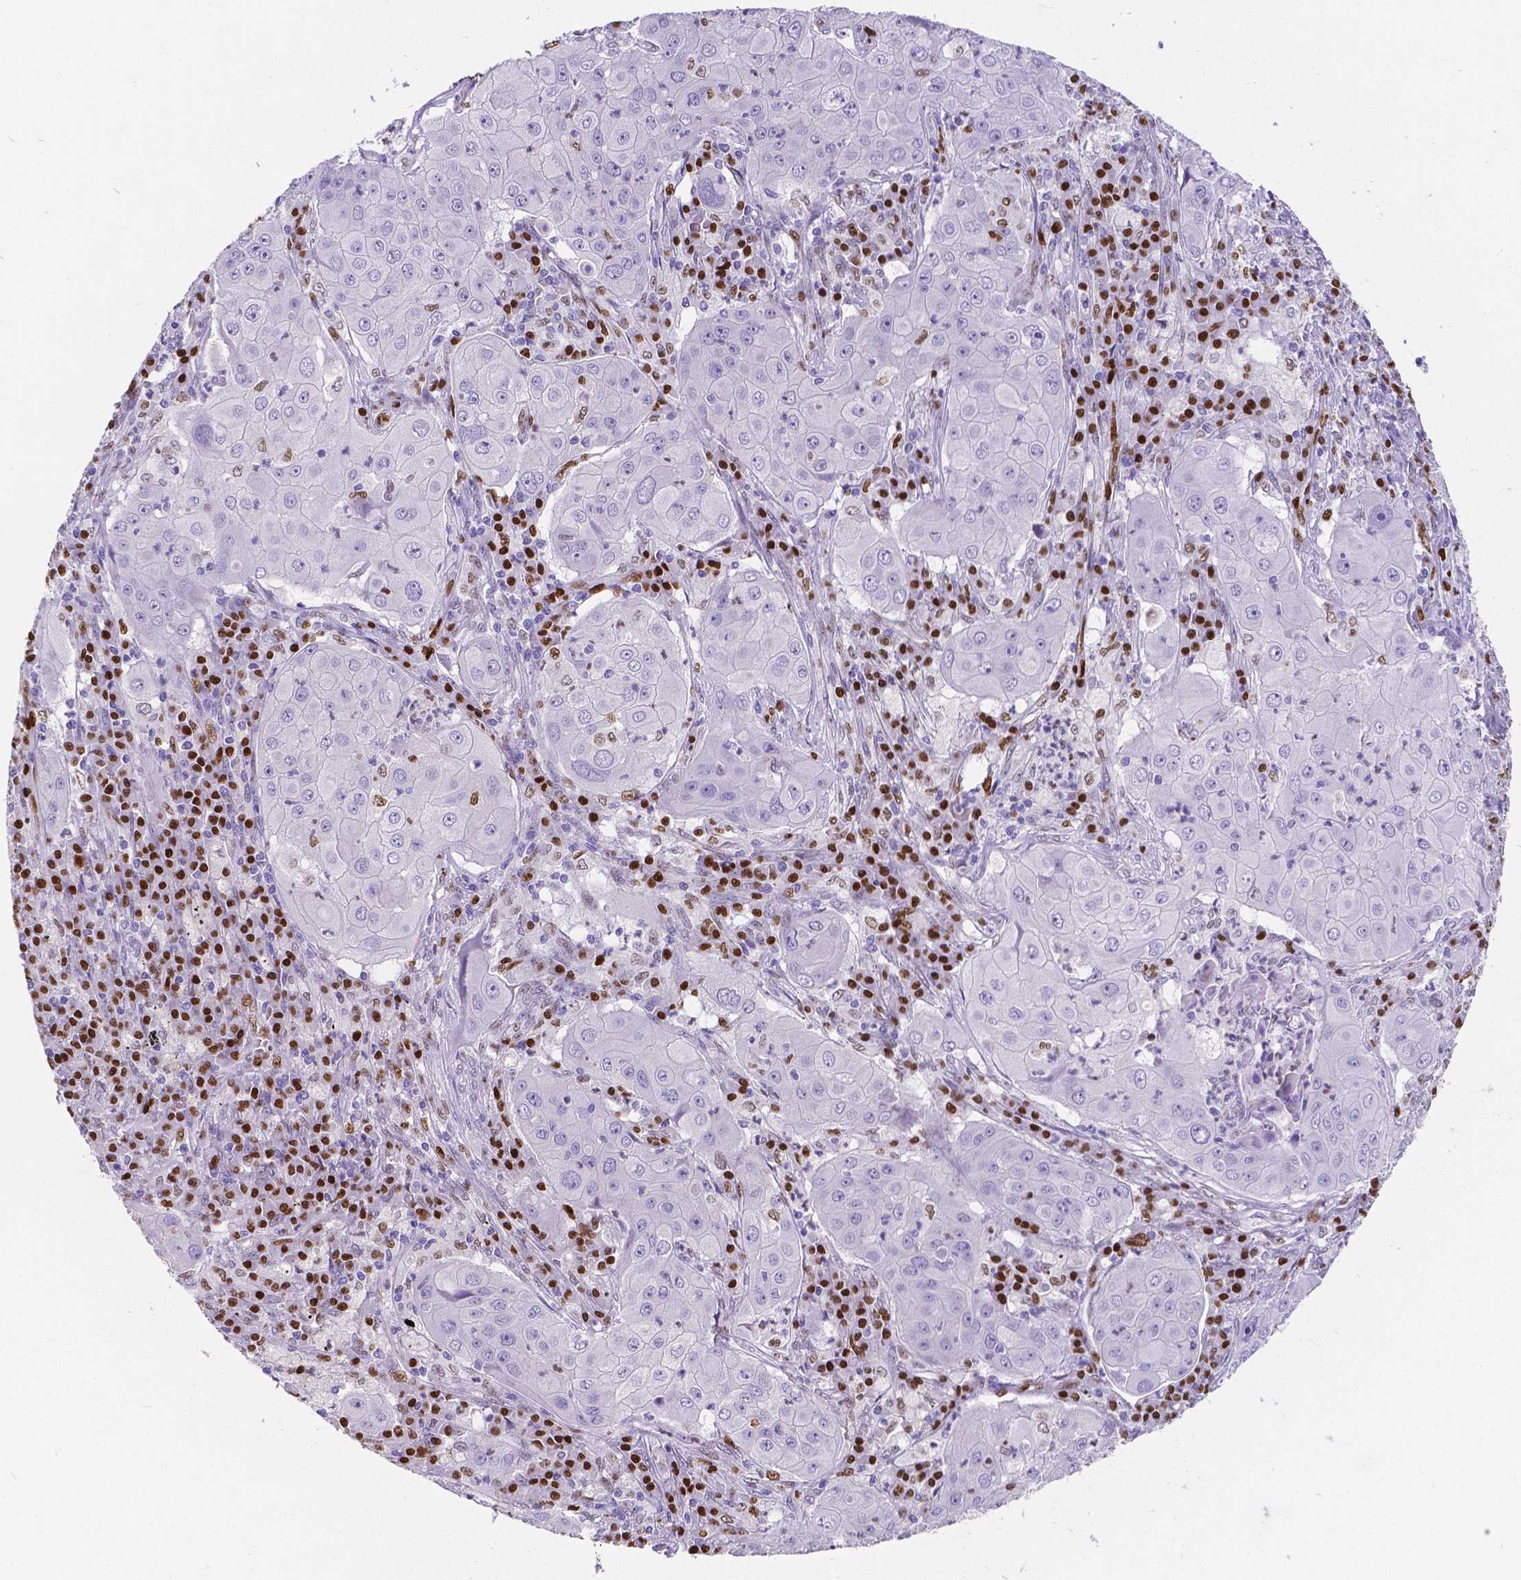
{"staining": {"intensity": "negative", "quantity": "none", "location": "none"}, "tissue": "lung cancer", "cell_type": "Tumor cells", "image_type": "cancer", "snomed": [{"axis": "morphology", "description": "Squamous cell carcinoma, NOS"}, {"axis": "topography", "description": "Lung"}], "caption": "Tumor cells are negative for brown protein staining in lung squamous cell carcinoma.", "gene": "MEF2C", "patient": {"sex": "female", "age": 59}}